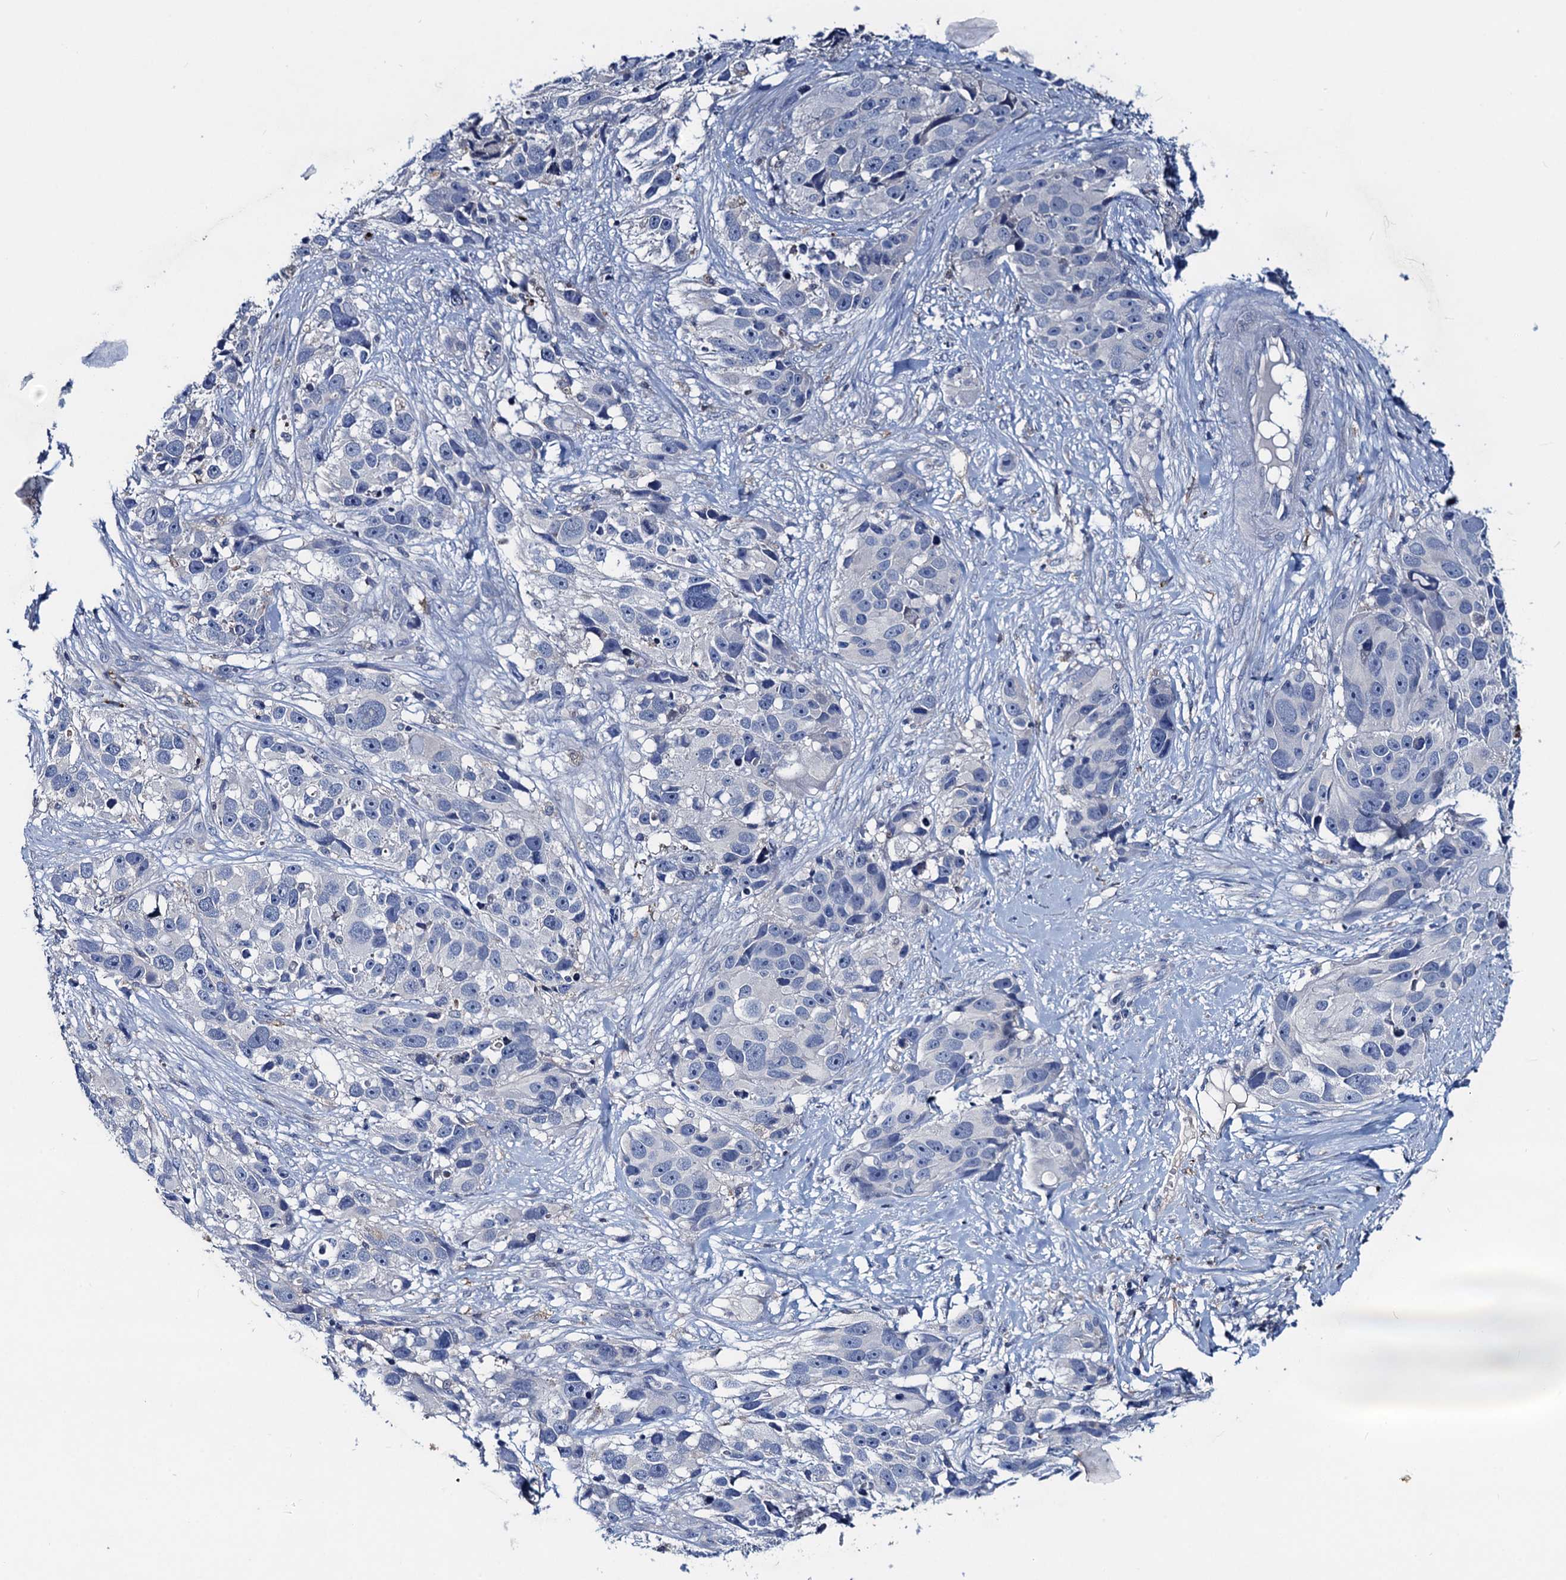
{"staining": {"intensity": "negative", "quantity": "none", "location": "none"}, "tissue": "melanoma", "cell_type": "Tumor cells", "image_type": "cancer", "snomed": [{"axis": "morphology", "description": "Malignant melanoma, NOS"}, {"axis": "topography", "description": "Skin"}], "caption": "This is an immunohistochemistry (IHC) histopathology image of melanoma. There is no expression in tumor cells.", "gene": "RTKN2", "patient": {"sex": "male", "age": 84}}